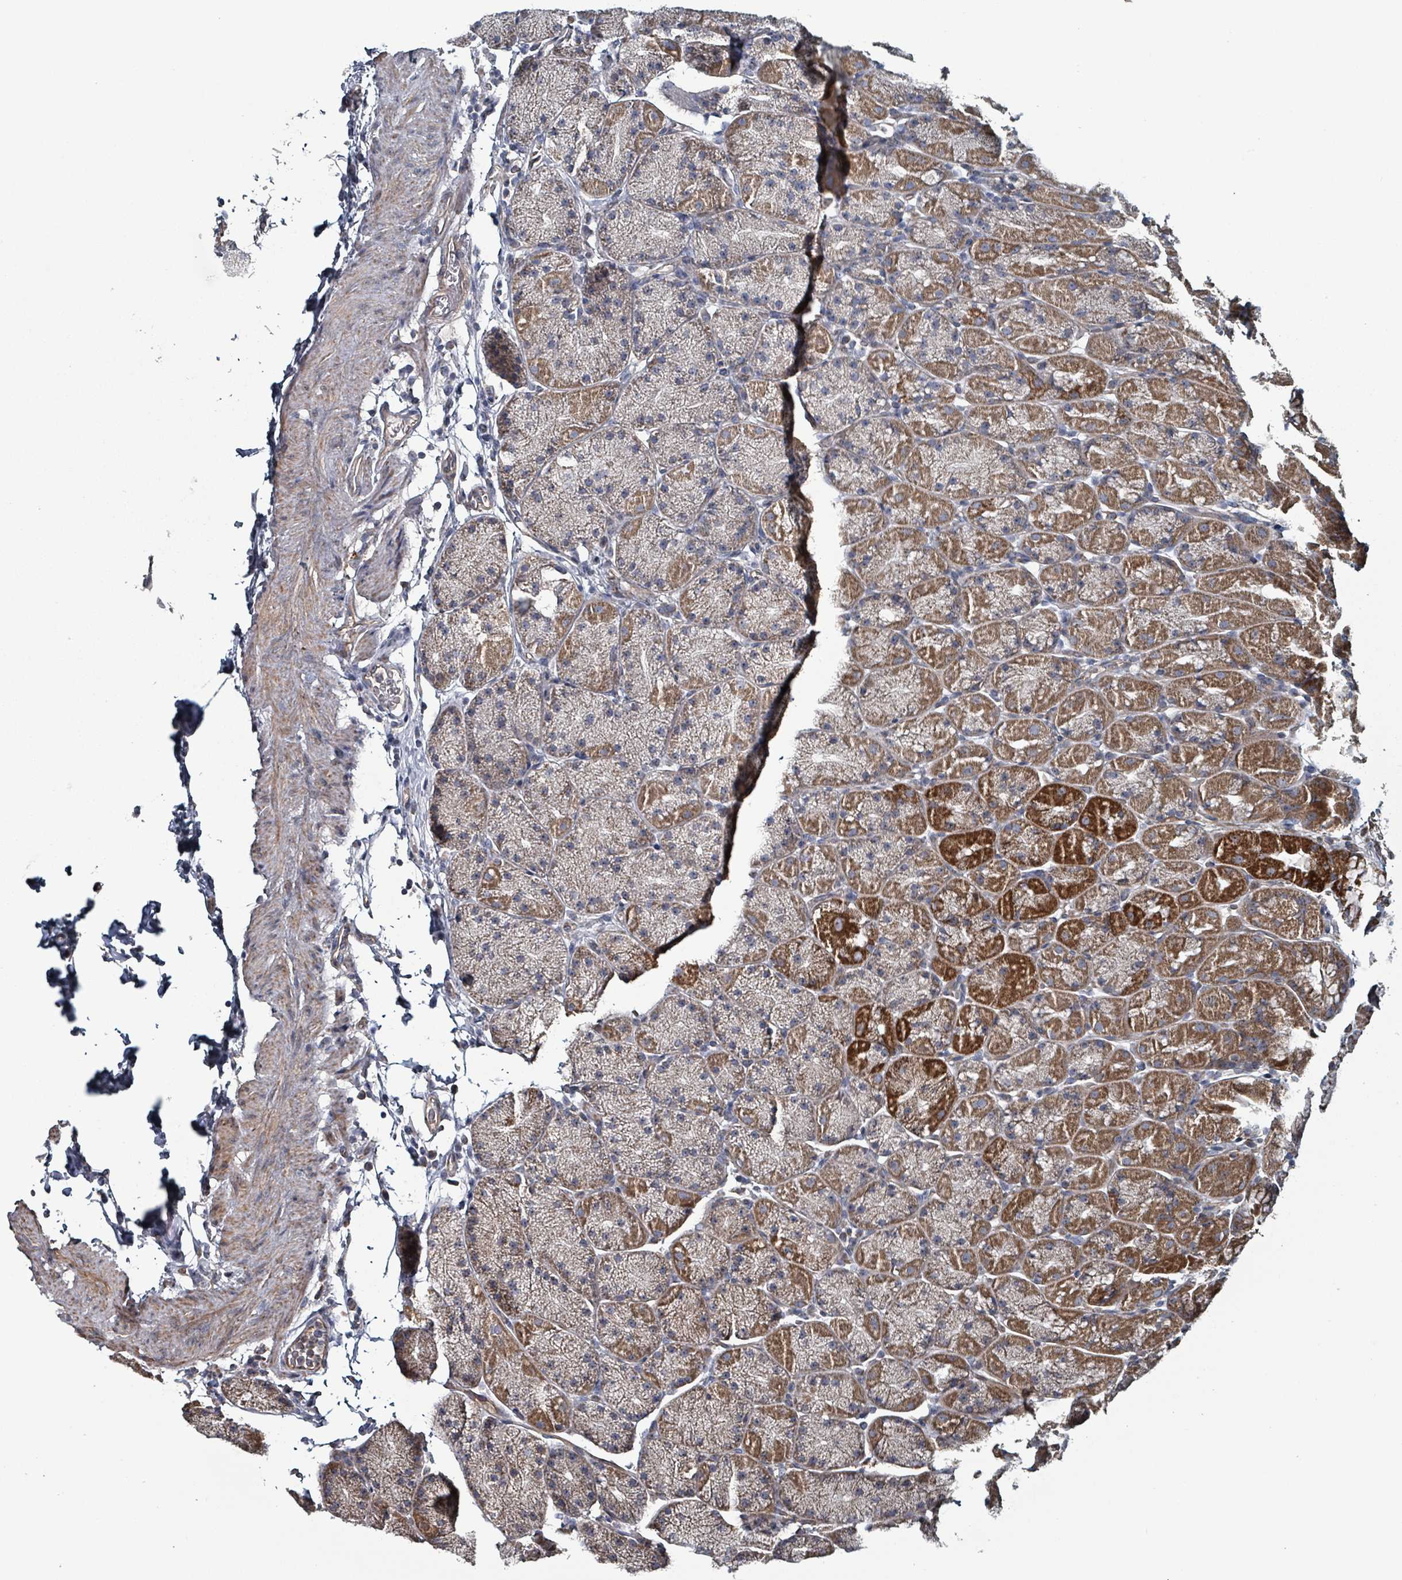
{"staining": {"intensity": "strong", "quantity": ">75%", "location": "cytoplasmic/membranous"}, "tissue": "stomach", "cell_type": "Glandular cells", "image_type": "normal", "snomed": [{"axis": "morphology", "description": "Normal tissue, NOS"}, {"axis": "topography", "description": "Stomach, upper"}, {"axis": "topography", "description": "Stomach, lower"}], "caption": "A high-resolution histopathology image shows IHC staining of unremarkable stomach, which shows strong cytoplasmic/membranous positivity in about >75% of glandular cells. The protein is stained brown, and the nuclei are stained in blue (DAB IHC with brightfield microscopy, high magnification).", "gene": "MRPL4", "patient": {"sex": "male", "age": 67}}